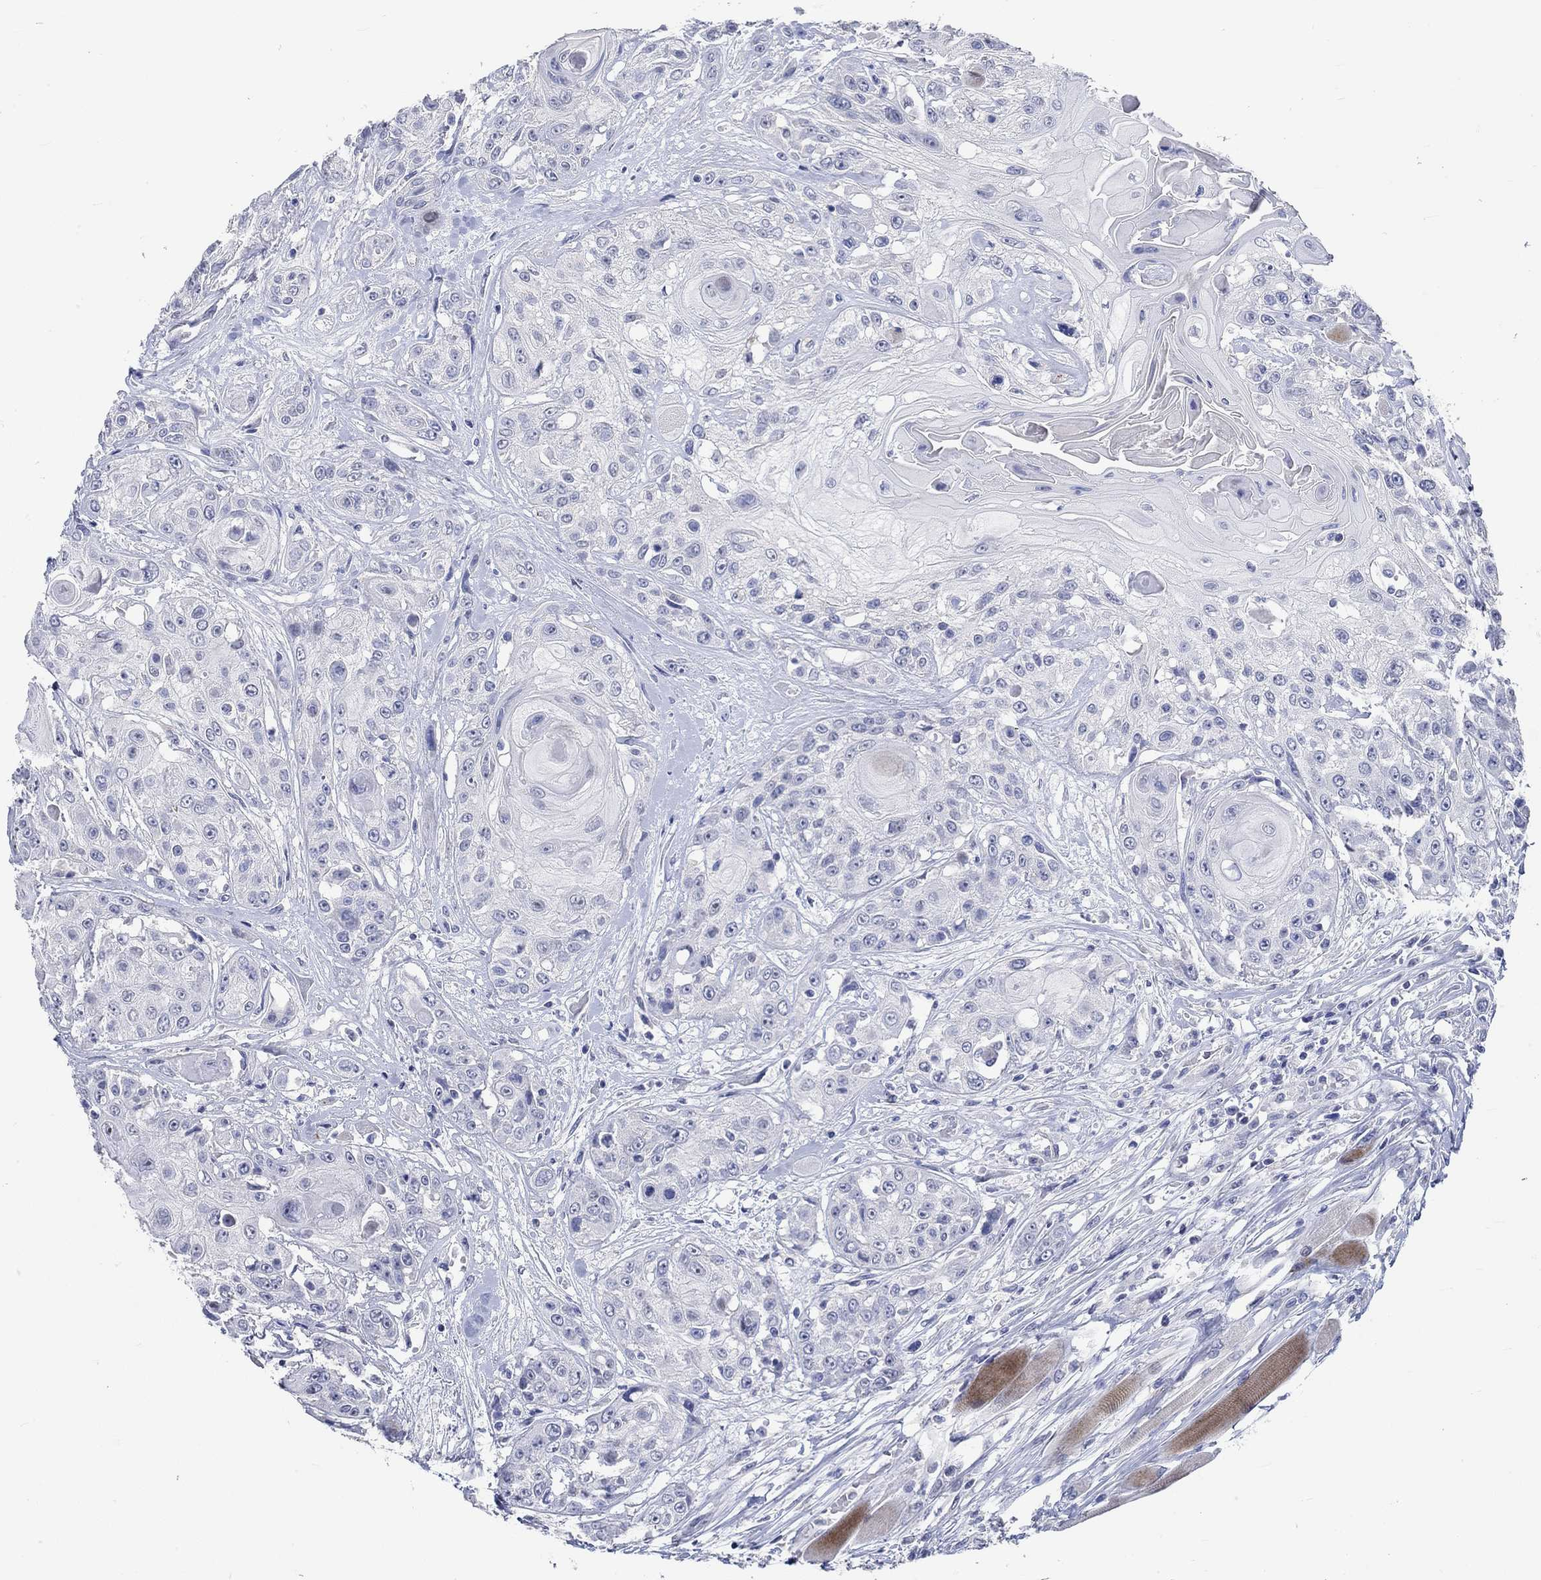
{"staining": {"intensity": "negative", "quantity": "none", "location": "none"}, "tissue": "head and neck cancer", "cell_type": "Tumor cells", "image_type": "cancer", "snomed": [{"axis": "morphology", "description": "Squamous cell carcinoma, NOS"}, {"axis": "topography", "description": "Head-Neck"}], "caption": "High power microscopy photomicrograph of an IHC photomicrograph of head and neck cancer, revealing no significant positivity in tumor cells.", "gene": "C4orf47", "patient": {"sex": "female", "age": 59}}